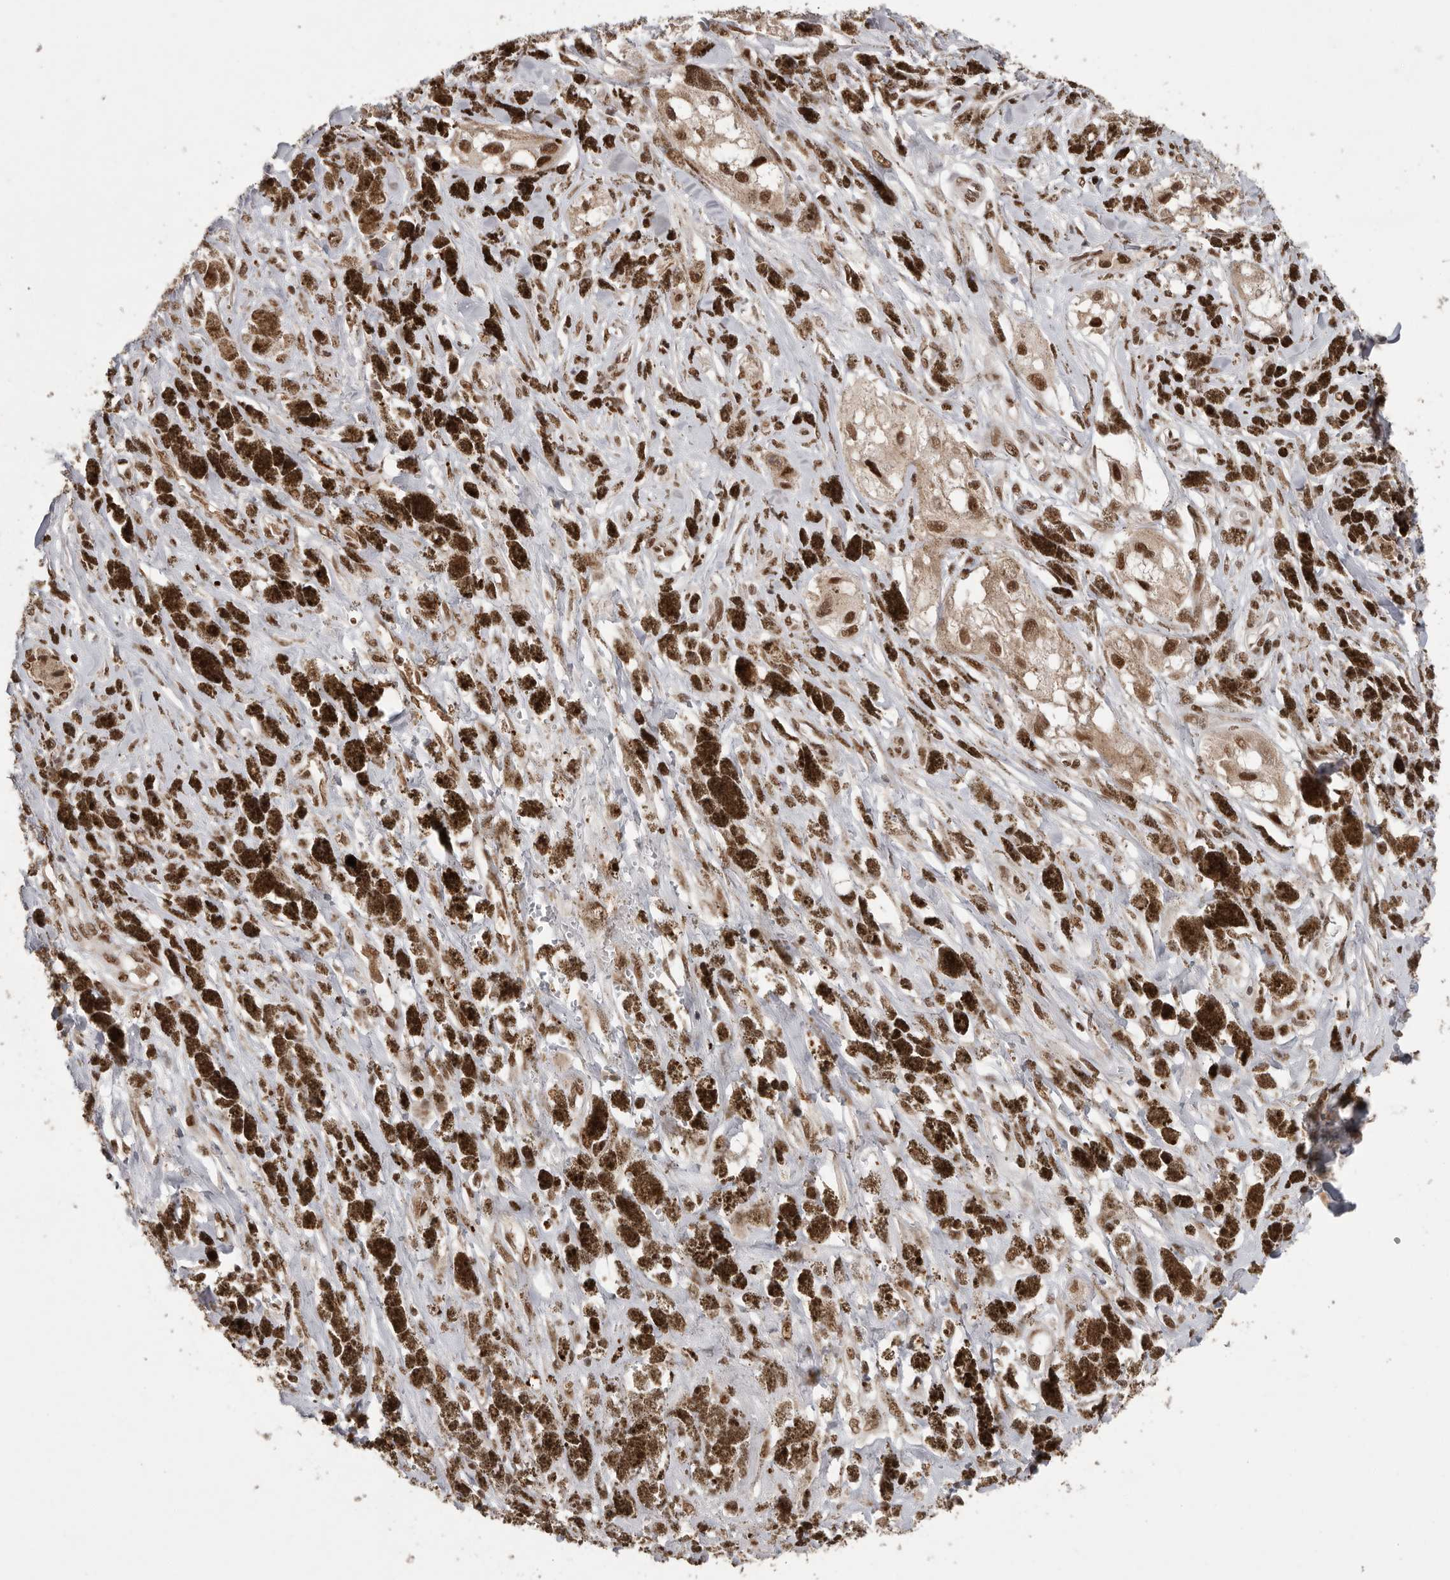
{"staining": {"intensity": "moderate", "quantity": ">75%", "location": "cytoplasmic/membranous,nuclear"}, "tissue": "melanoma", "cell_type": "Tumor cells", "image_type": "cancer", "snomed": [{"axis": "morphology", "description": "Malignant melanoma, NOS"}, {"axis": "topography", "description": "Skin"}], "caption": "Immunohistochemical staining of melanoma shows moderate cytoplasmic/membranous and nuclear protein staining in approximately >75% of tumor cells. Nuclei are stained in blue.", "gene": "PPP1R10", "patient": {"sex": "male", "age": 88}}